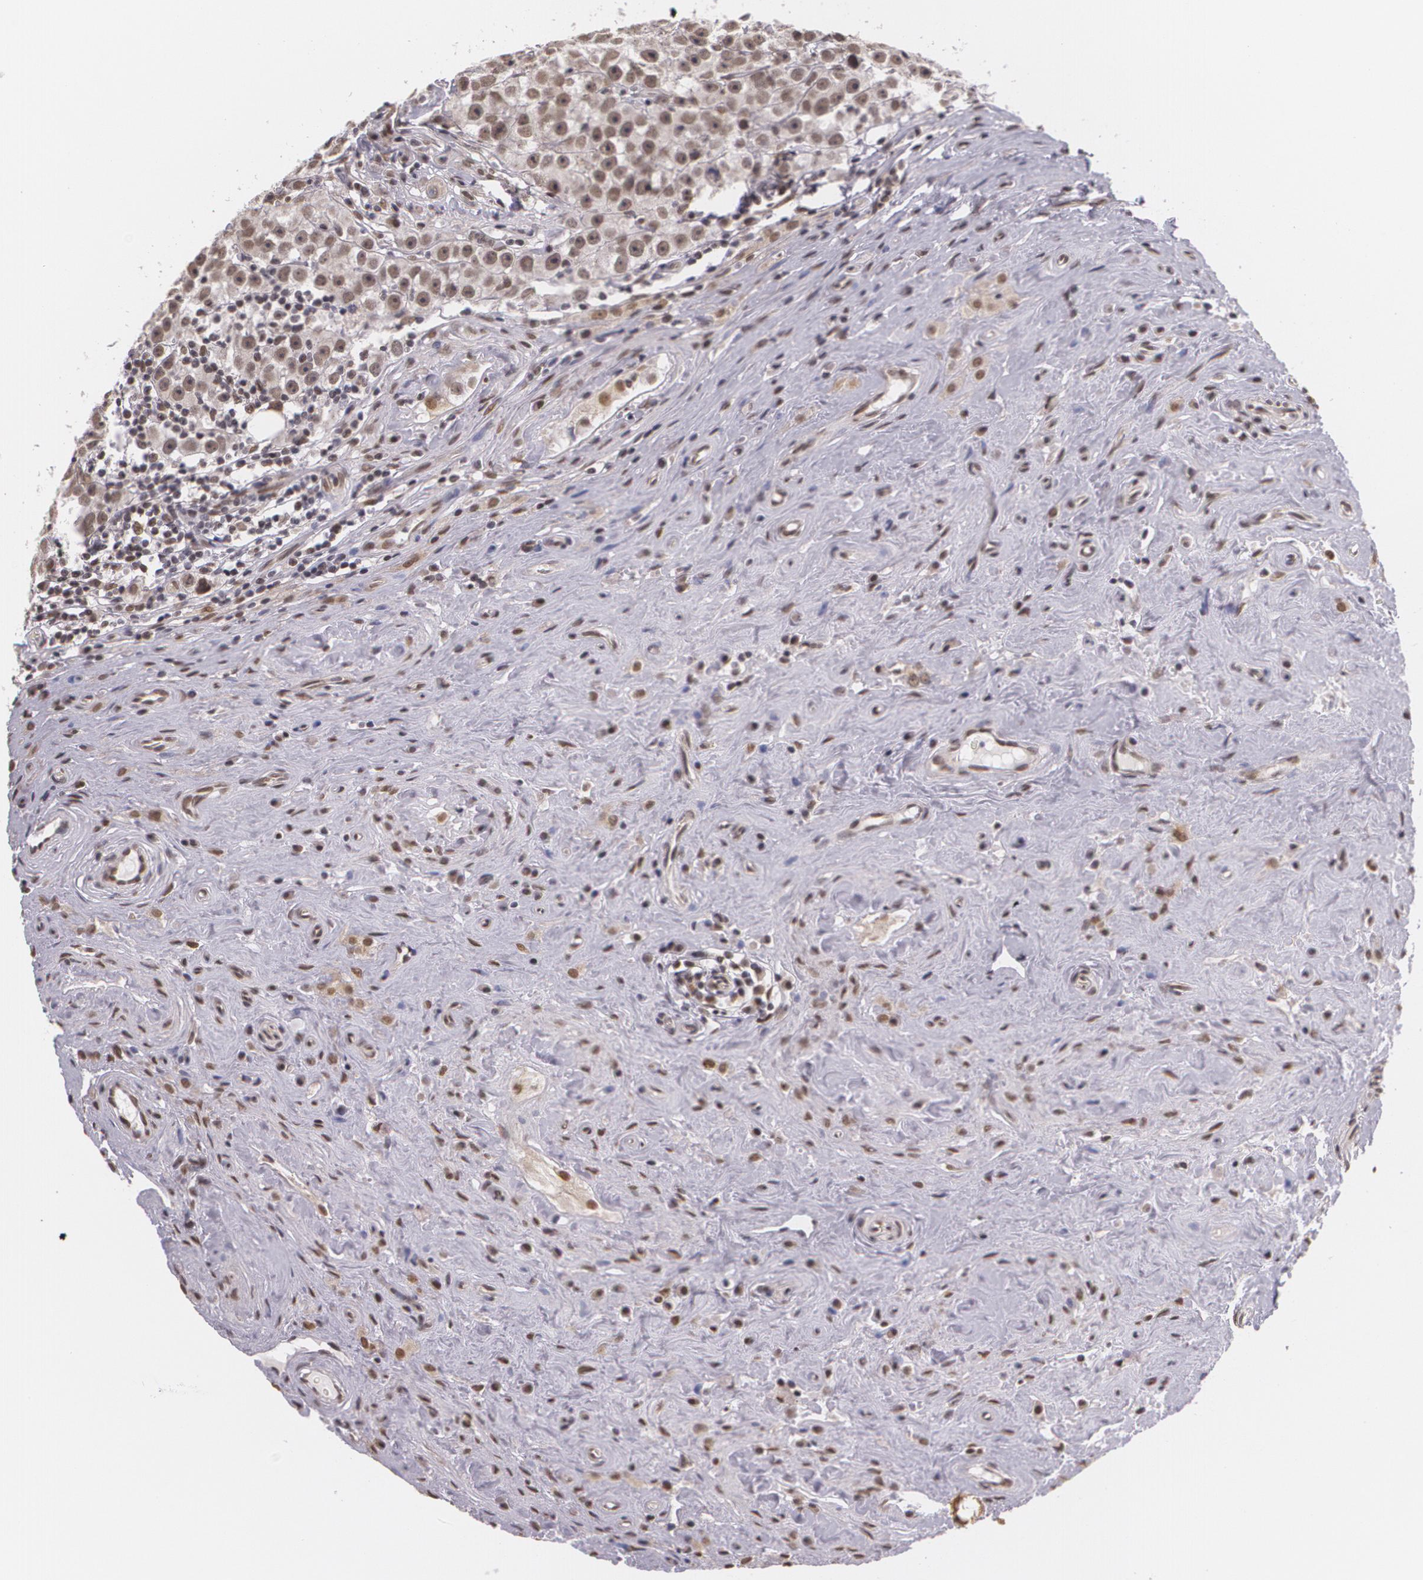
{"staining": {"intensity": "weak", "quantity": ">75%", "location": "nuclear"}, "tissue": "testis cancer", "cell_type": "Tumor cells", "image_type": "cancer", "snomed": [{"axis": "morphology", "description": "Seminoma, NOS"}, {"axis": "topography", "description": "Testis"}], "caption": "Human testis cancer (seminoma) stained with a brown dye reveals weak nuclear positive positivity in approximately >75% of tumor cells.", "gene": "ALX1", "patient": {"sex": "male", "age": 32}}